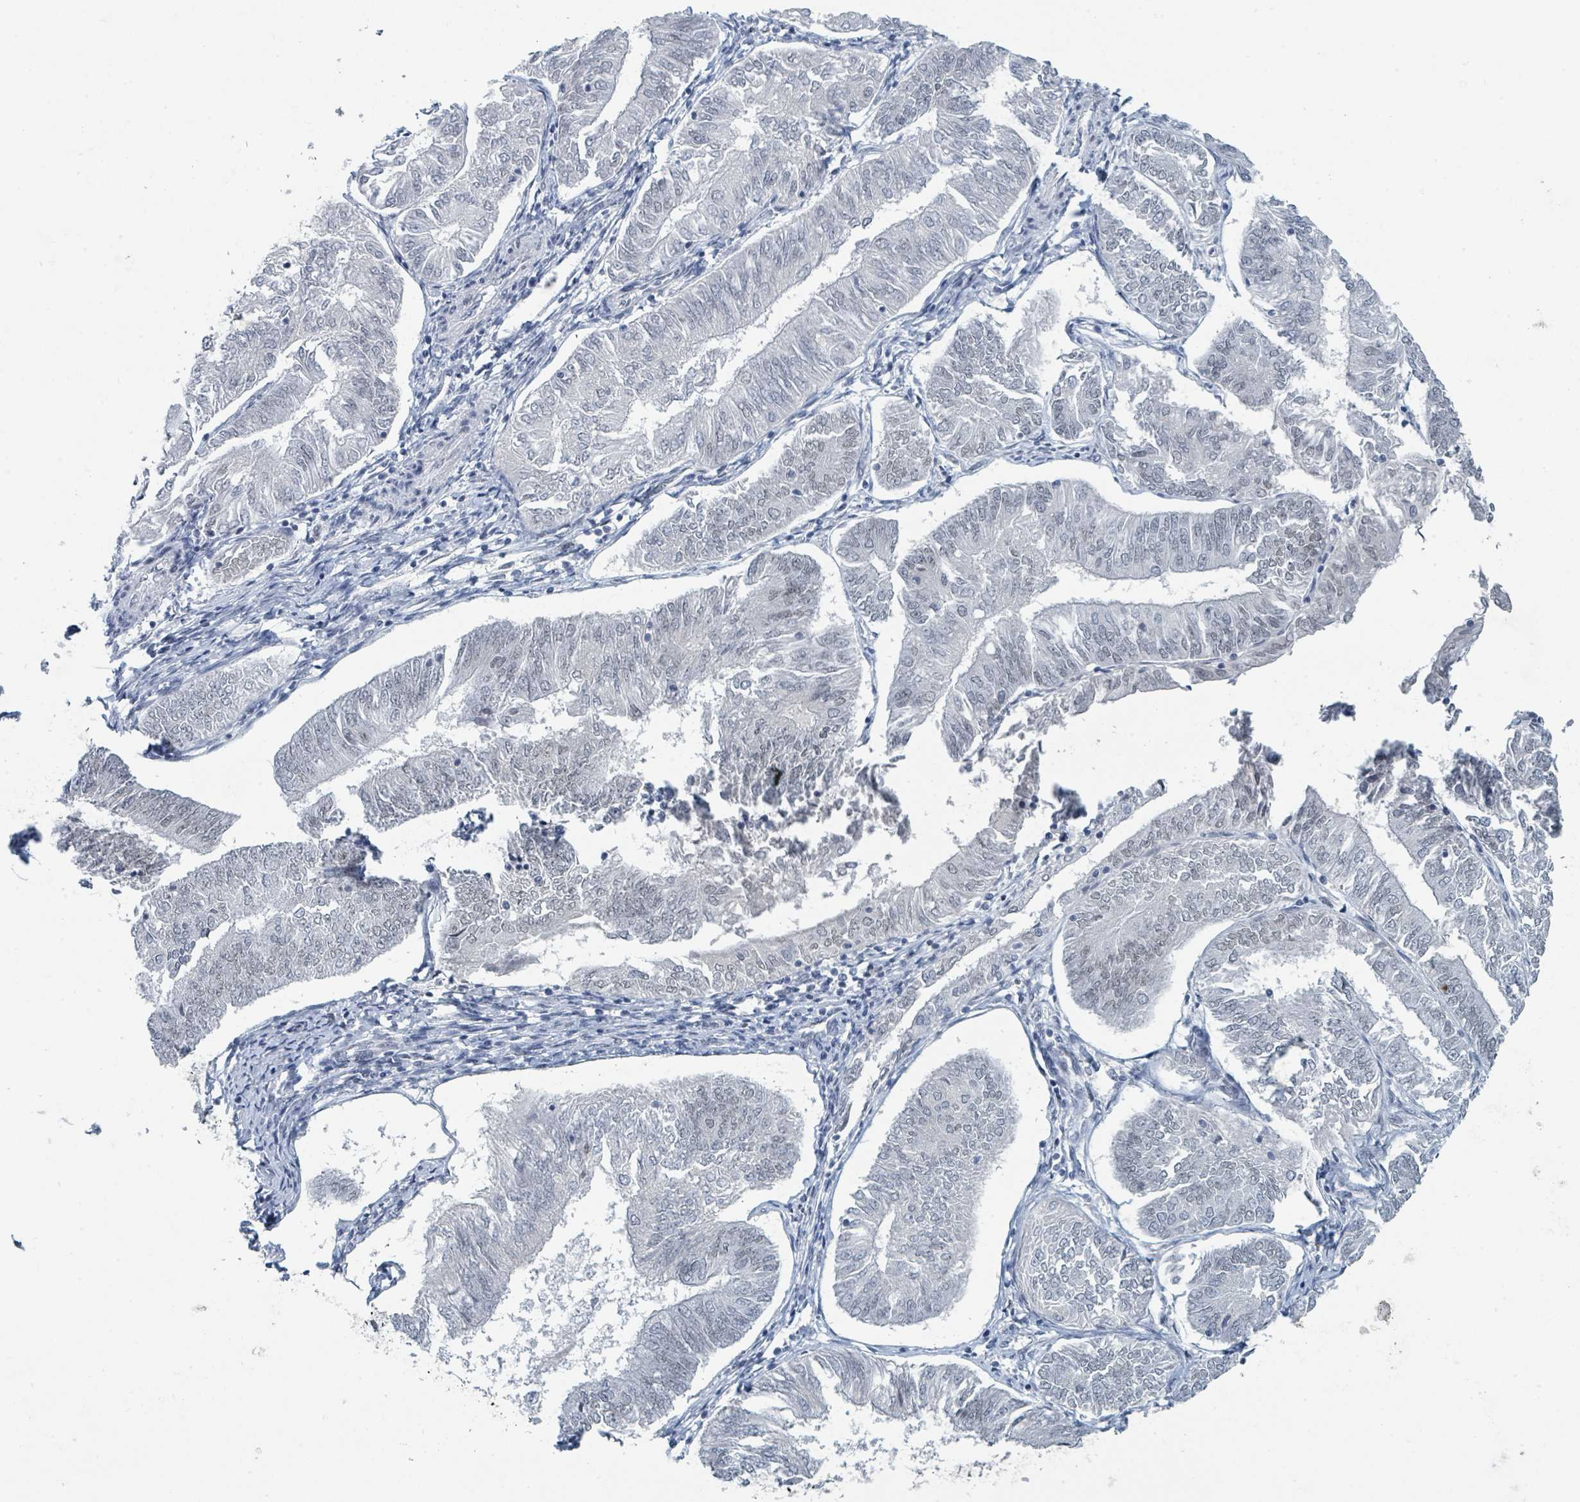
{"staining": {"intensity": "negative", "quantity": "none", "location": "none"}, "tissue": "endometrial cancer", "cell_type": "Tumor cells", "image_type": "cancer", "snomed": [{"axis": "morphology", "description": "Adenocarcinoma, NOS"}, {"axis": "topography", "description": "Endometrium"}], "caption": "IHC histopathology image of neoplastic tissue: endometrial cancer stained with DAB (3,3'-diaminobenzidine) reveals no significant protein staining in tumor cells.", "gene": "EHMT2", "patient": {"sex": "female", "age": 58}}